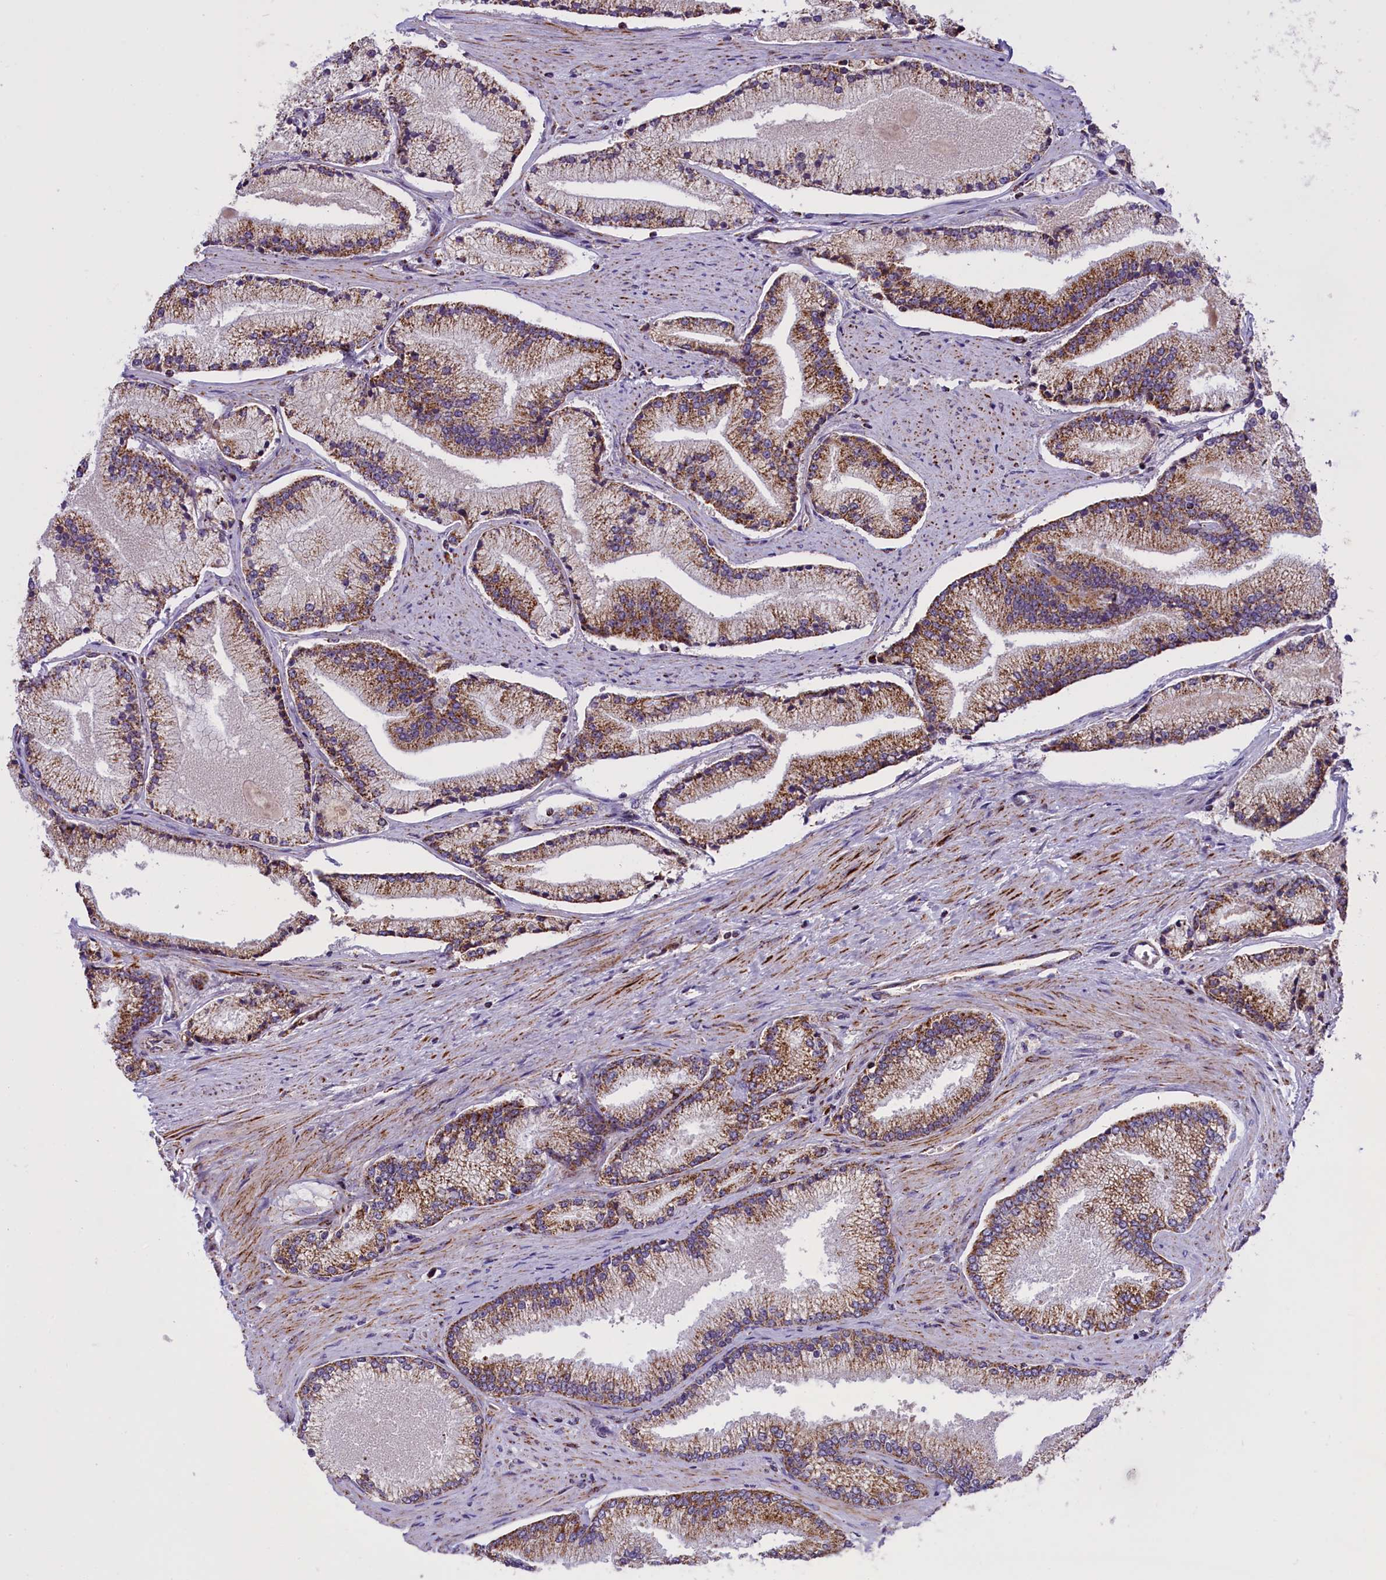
{"staining": {"intensity": "moderate", "quantity": ">75%", "location": "cytoplasmic/membranous"}, "tissue": "prostate cancer", "cell_type": "Tumor cells", "image_type": "cancer", "snomed": [{"axis": "morphology", "description": "Adenocarcinoma, High grade"}, {"axis": "topography", "description": "Prostate"}], "caption": "Immunohistochemistry (IHC) histopathology image of adenocarcinoma (high-grade) (prostate) stained for a protein (brown), which exhibits medium levels of moderate cytoplasmic/membranous positivity in about >75% of tumor cells.", "gene": "NDUFS5", "patient": {"sex": "male", "age": 67}}